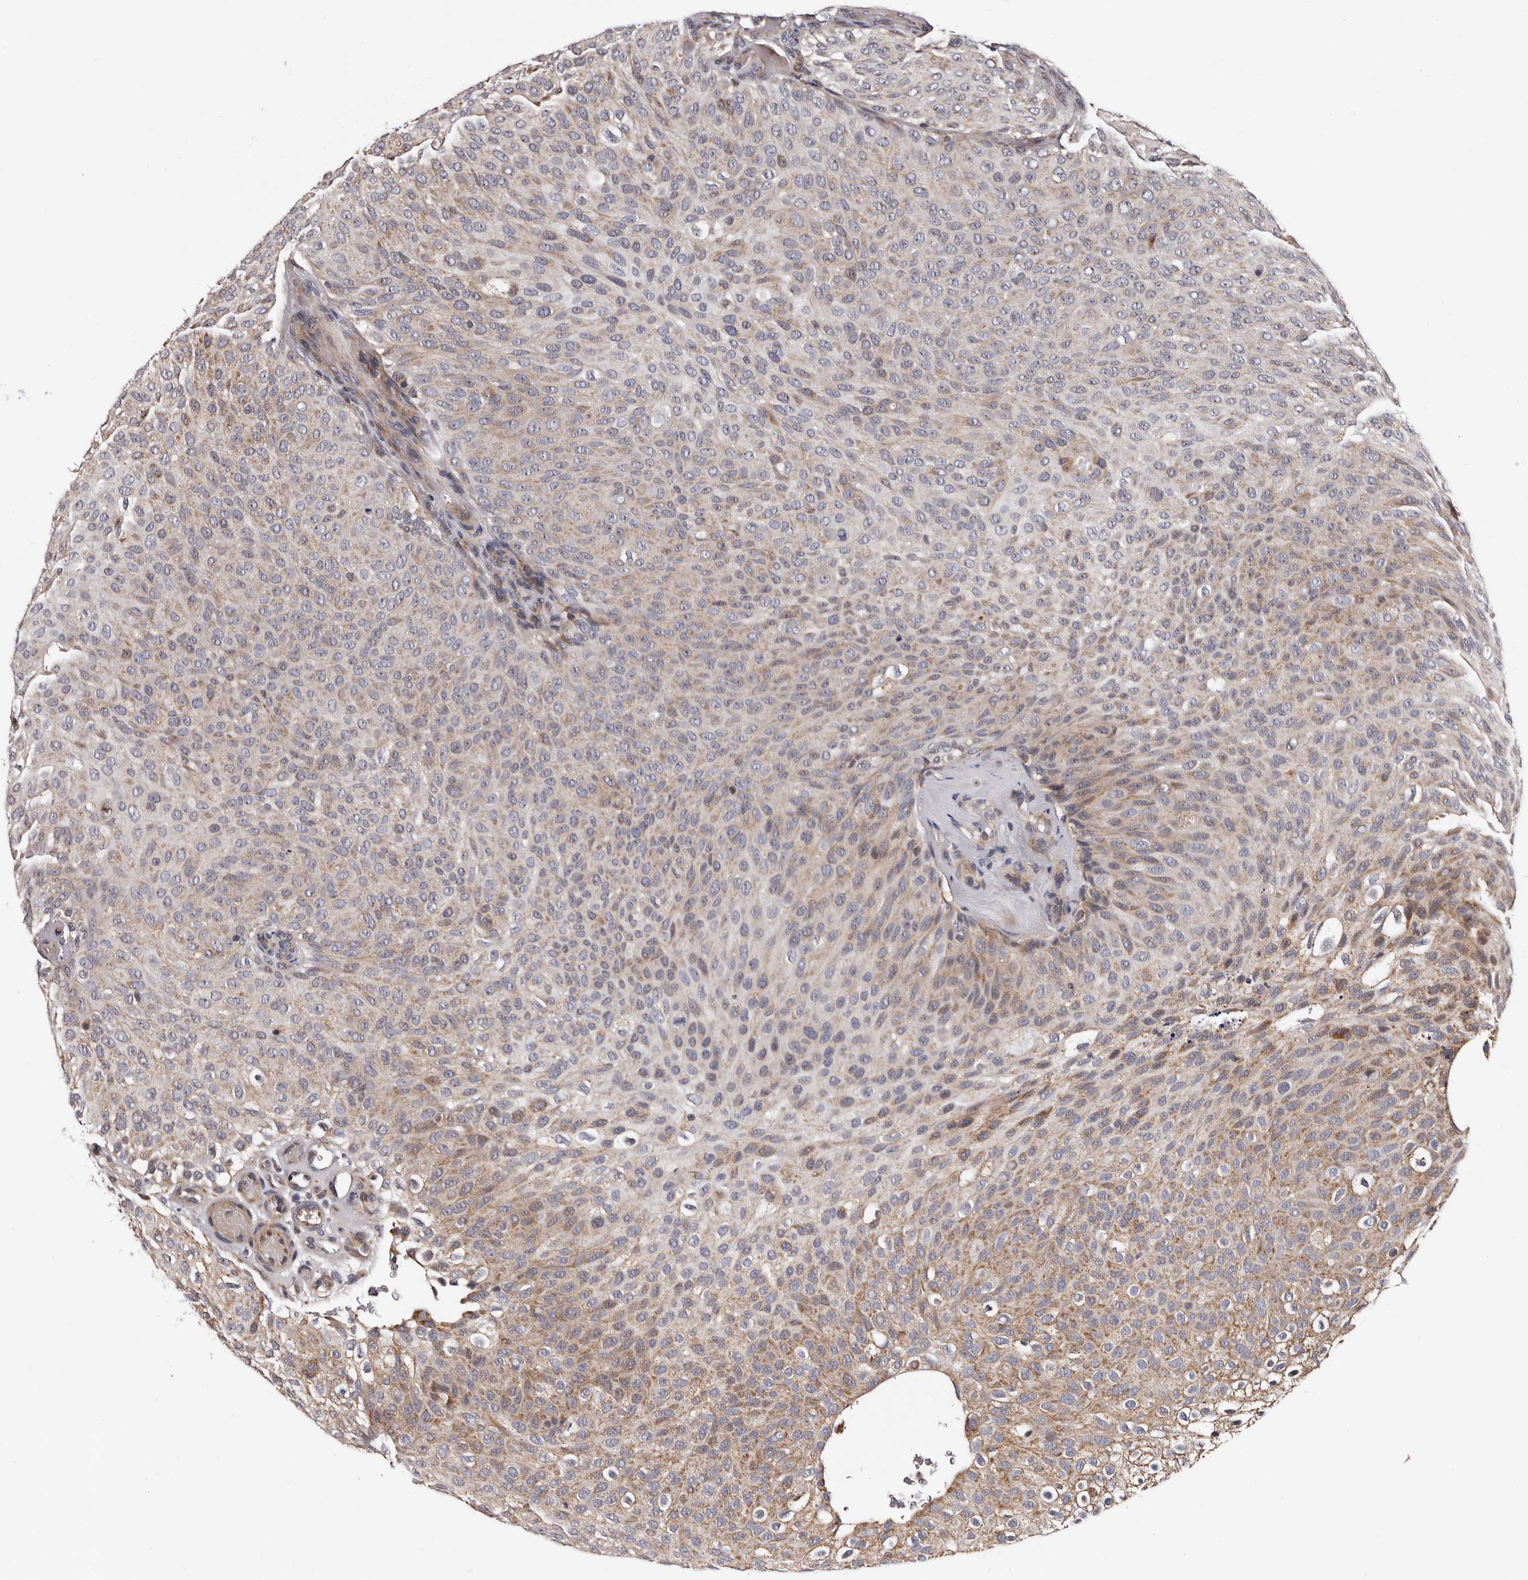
{"staining": {"intensity": "moderate", "quantity": "25%-75%", "location": "cytoplasmic/membranous"}, "tissue": "urothelial cancer", "cell_type": "Tumor cells", "image_type": "cancer", "snomed": [{"axis": "morphology", "description": "Urothelial carcinoma, Low grade"}, {"axis": "topography", "description": "Urinary bladder"}], "caption": "Immunohistochemical staining of urothelial carcinoma (low-grade) exhibits moderate cytoplasmic/membranous protein staining in approximately 25%-75% of tumor cells. The protein of interest is shown in brown color, while the nuclei are stained blue.", "gene": "TAF4B", "patient": {"sex": "male", "age": 78}}